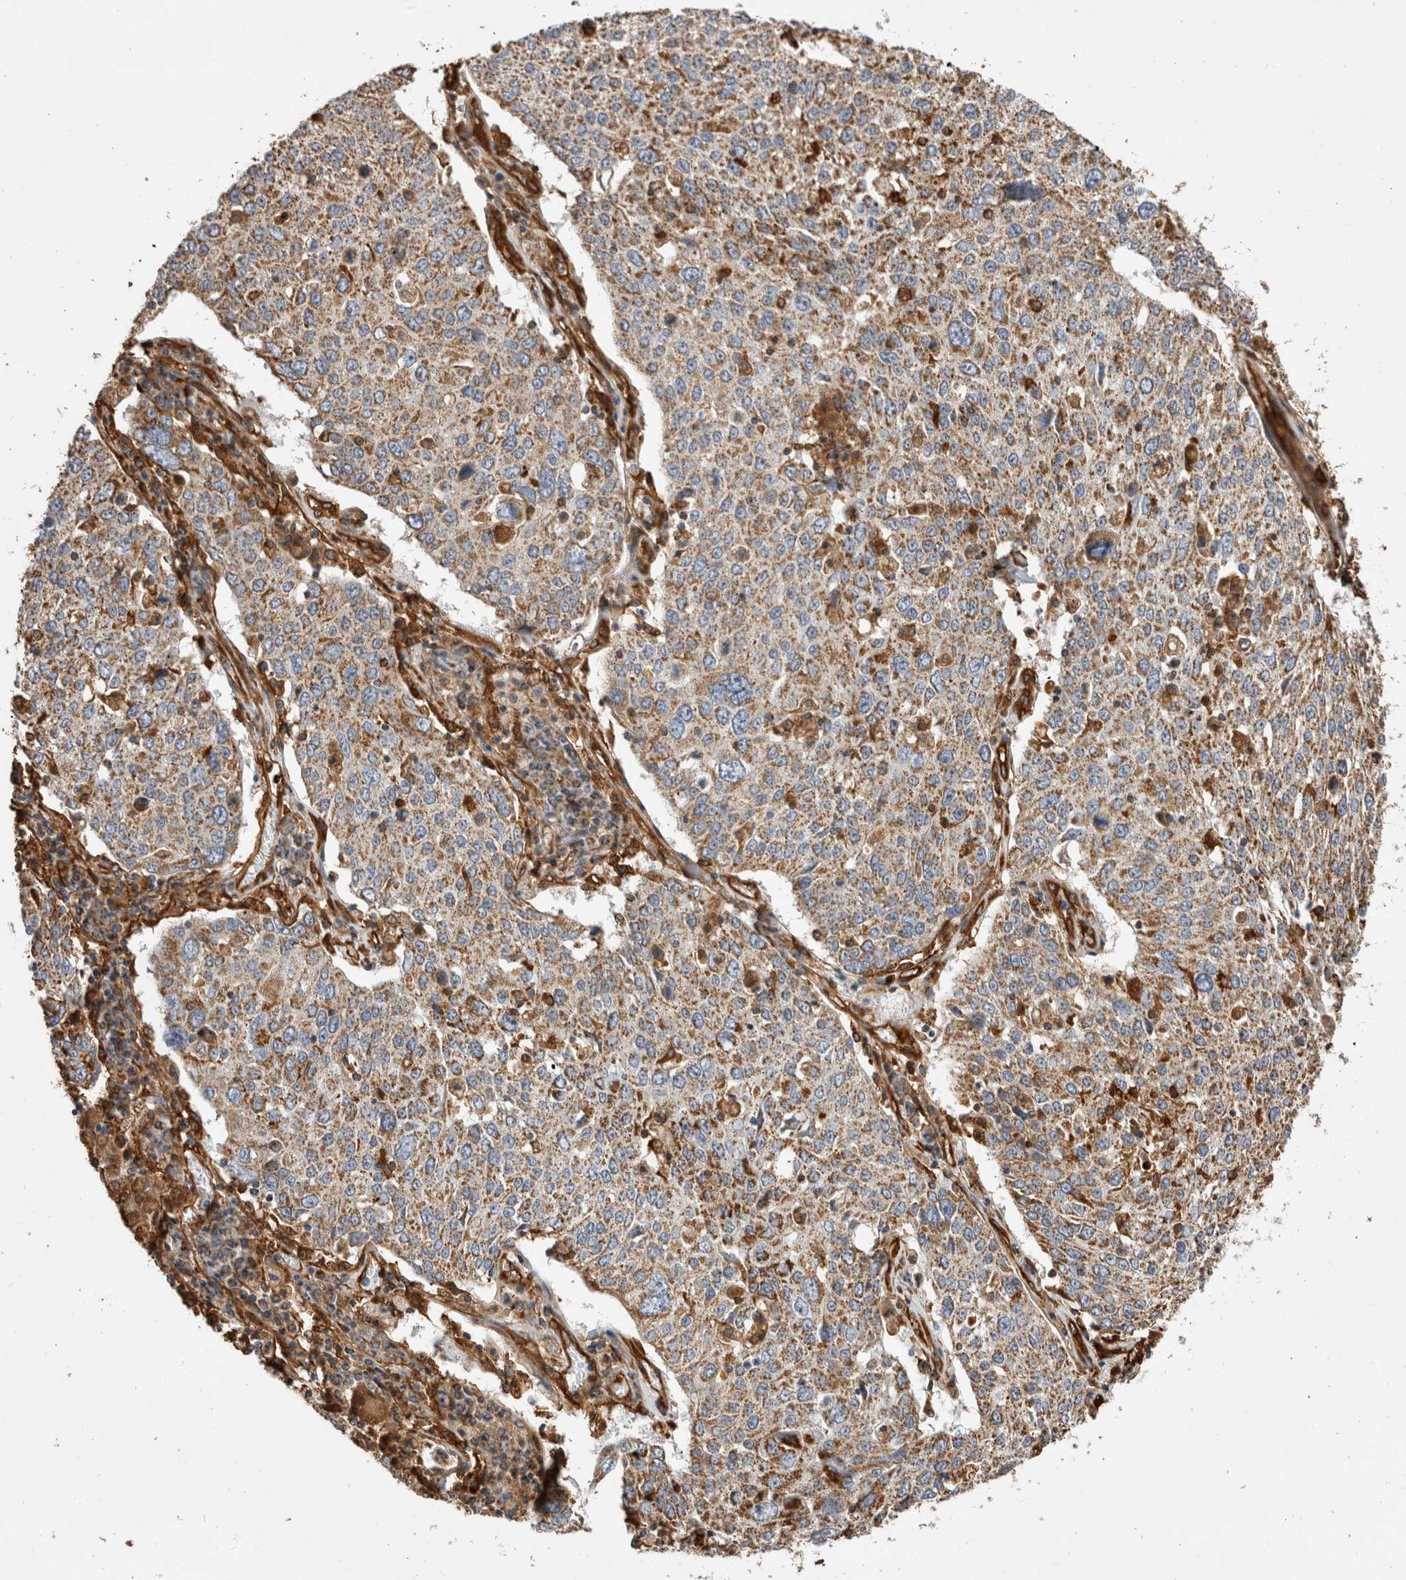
{"staining": {"intensity": "moderate", "quantity": ">75%", "location": "cytoplasmic/membranous"}, "tissue": "lung cancer", "cell_type": "Tumor cells", "image_type": "cancer", "snomed": [{"axis": "morphology", "description": "Squamous cell carcinoma, NOS"}, {"axis": "topography", "description": "Lung"}], "caption": "High-power microscopy captured an immunohistochemistry micrograph of lung squamous cell carcinoma, revealing moderate cytoplasmic/membranous positivity in about >75% of tumor cells.", "gene": "ZNF397", "patient": {"sex": "male", "age": 65}}